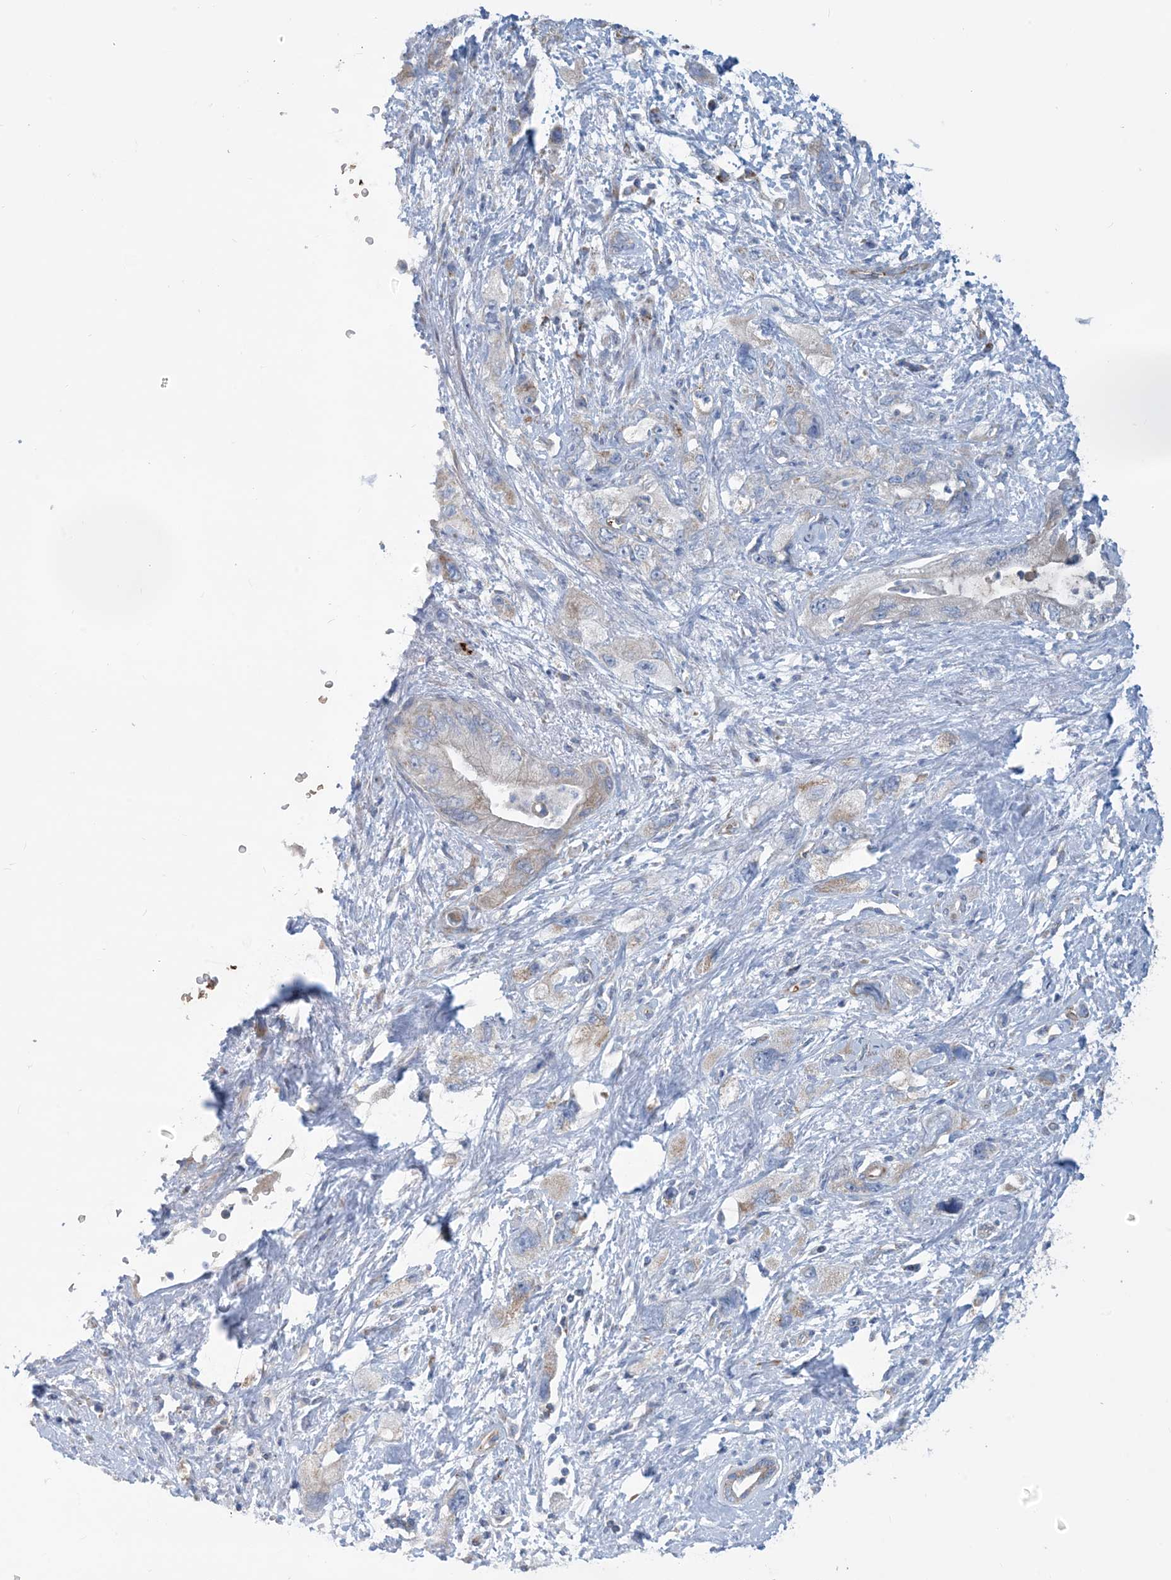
{"staining": {"intensity": "weak", "quantity": "<25%", "location": "cytoplasmic/membranous"}, "tissue": "pancreatic cancer", "cell_type": "Tumor cells", "image_type": "cancer", "snomed": [{"axis": "morphology", "description": "Adenocarcinoma, NOS"}, {"axis": "topography", "description": "Pancreas"}], "caption": "DAB immunohistochemical staining of adenocarcinoma (pancreatic) shows no significant expression in tumor cells.", "gene": "PHOSPHO2", "patient": {"sex": "female", "age": 73}}